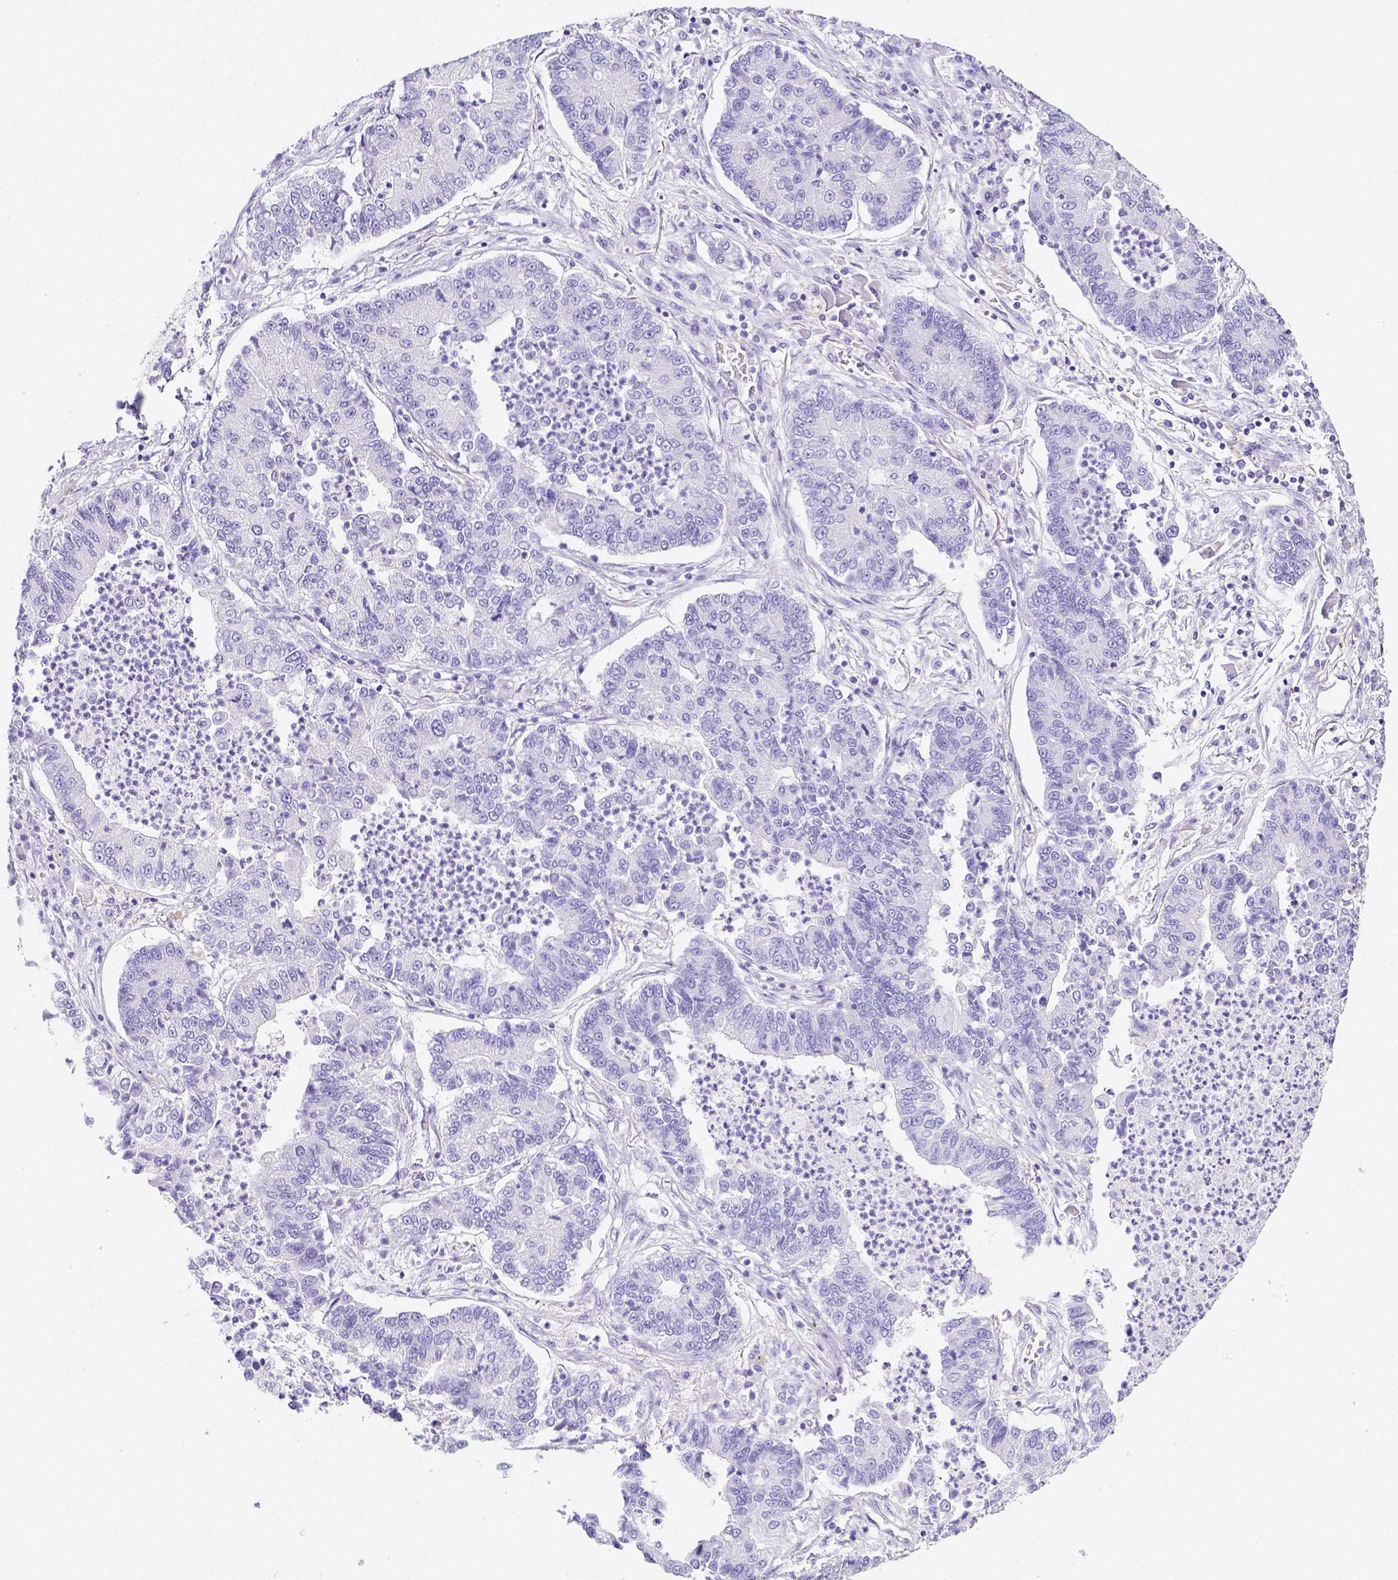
{"staining": {"intensity": "negative", "quantity": "none", "location": "none"}, "tissue": "lung cancer", "cell_type": "Tumor cells", "image_type": "cancer", "snomed": [{"axis": "morphology", "description": "Adenocarcinoma, NOS"}, {"axis": "topography", "description": "Lung"}], "caption": "Lung cancer stained for a protein using immunohistochemistry demonstrates no positivity tumor cells.", "gene": "ARHGAP36", "patient": {"sex": "female", "age": 57}}